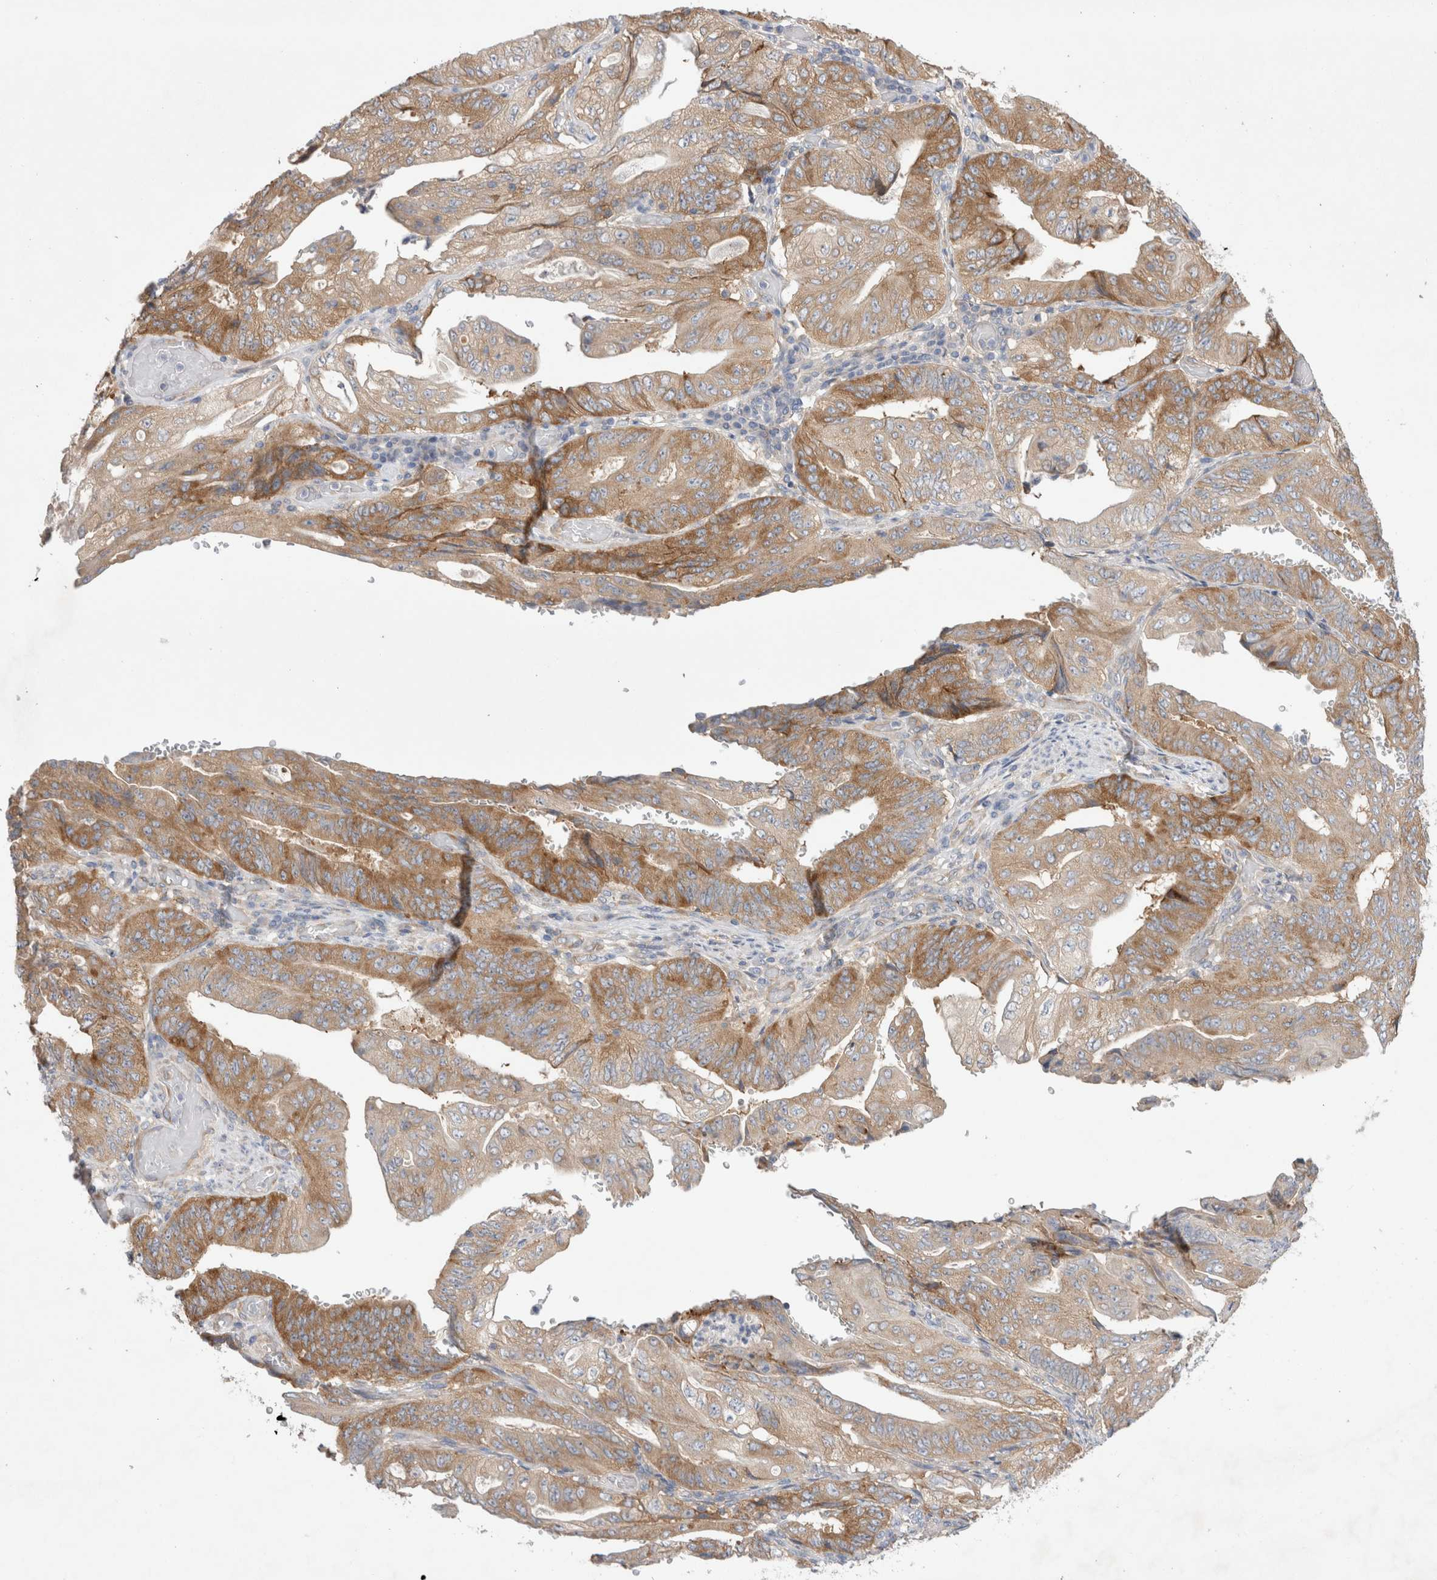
{"staining": {"intensity": "moderate", "quantity": ">75%", "location": "cytoplasmic/membranous"}, "tissue": "stomach cancer", "cell_type": "Tumor cells", "image_type": "cancer", "snomed": [{"axis": "morphology", "description": "Adenocarcinoma, NOS"}, {"axis": "topography", "description": "Stomach"}], "caption": "Immunohistochemical staining of human stomach cancer (adenocarcinoma) demonstrates moderate cytoplasmic/membranous protein expression in approximately >75% of tumor cells. (Brightfield microscopy of DAB IHC at high magnification).", "gene": "ZNF23", "patient": {"sex": "female", "age": 73}}